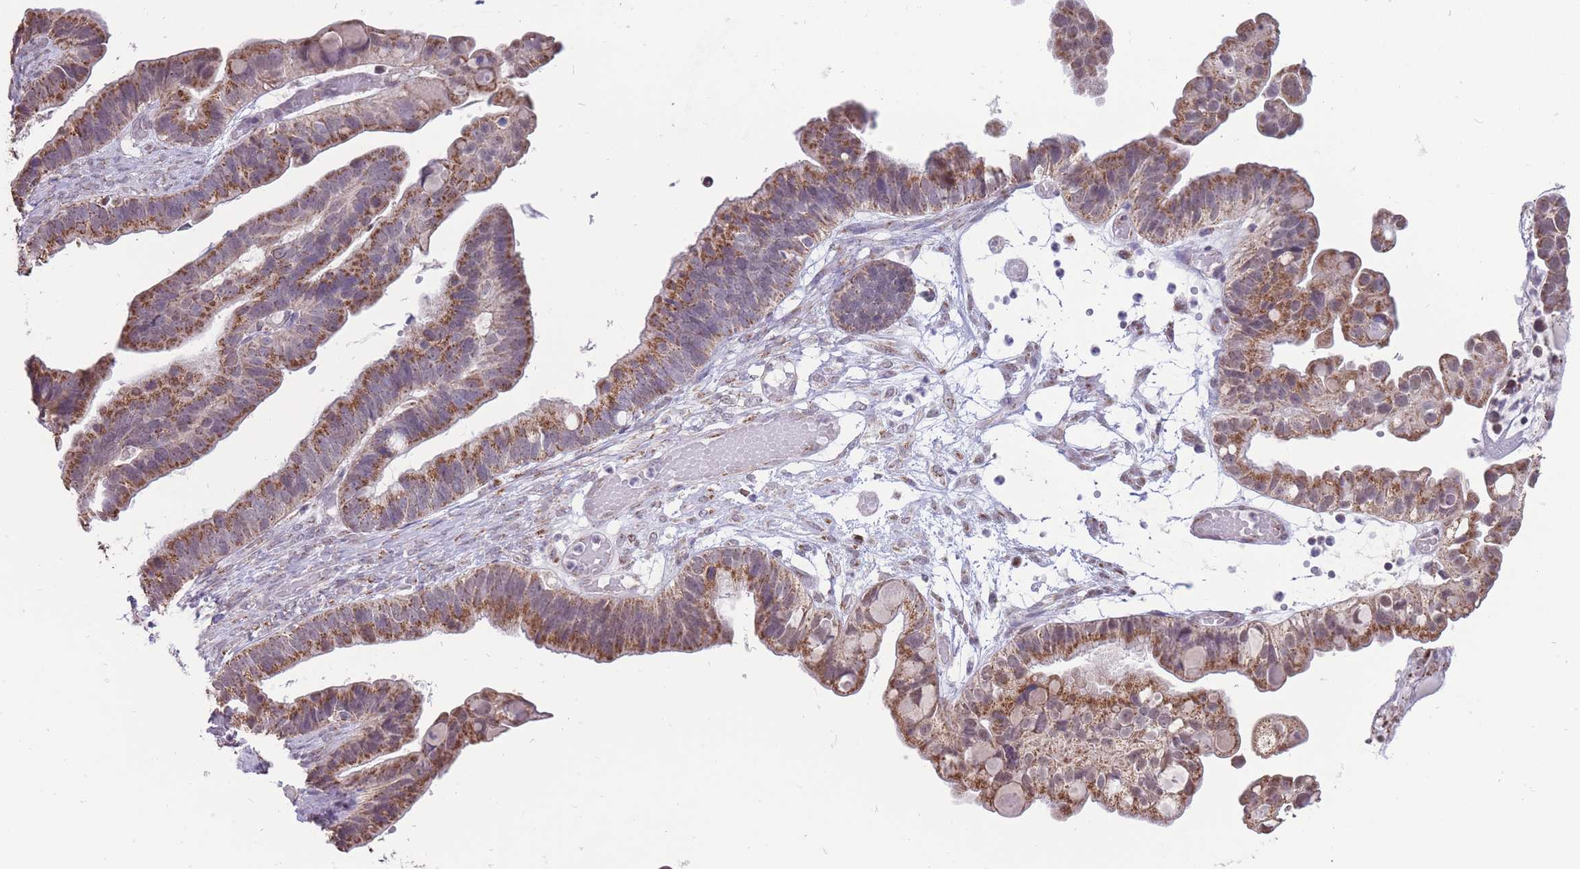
{"staining": {"intensity": "moderate", "quantity": ">75%", "location": "cytoplasmic/membranous"}, "tissue": "ovarian cancer", "cell_type": "Tumor cells", "image_type": "cancer", "snomed": [{"axis": "morphology", "description": "Cystadenocarcinoma, serous, NOS"}, {"axis": "topography", "description": "Ovary"}], "caption": "Immunohistochemical staining of ovarian cancer (serous cystadenocarcinoma) reveals moderate cytoplasmic/membranous protein expression in approximately >75% of tumor cells. Using DAB (3,3'-diaminobenzidine) (brown) and hematoxylin (blue) stains, captured at high magnification using brightfield microscopy.", "gene": "NELL1", "patient": {"sex": "female", "age": 56}}